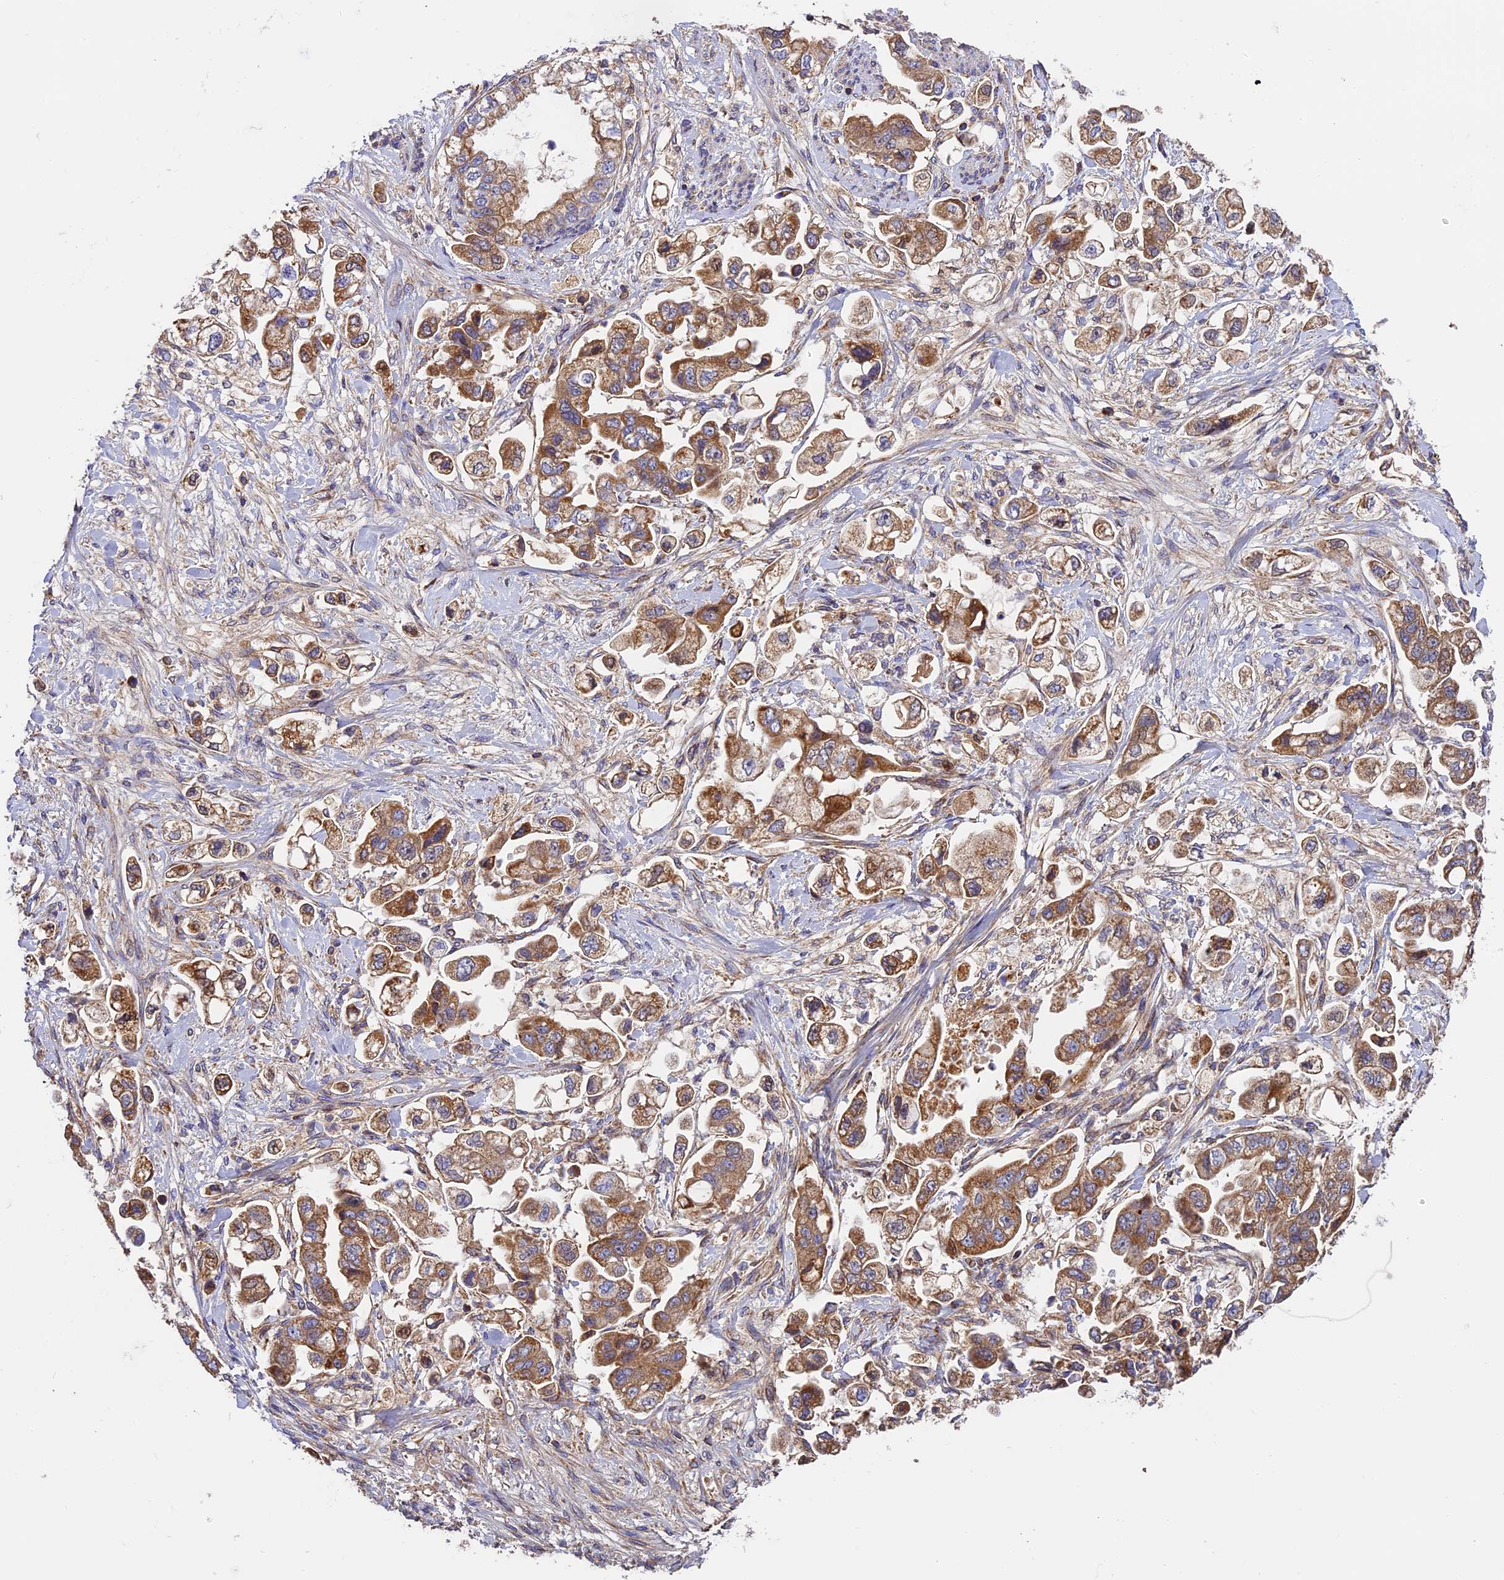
{"staining": {"intensity": "moderate", "quantity": ">75%", "location": "cytoplasmic/membranous"}, "tissue": "stomach cancer", "cell_type": "Tumor cells", "image_type": "cancer", "snomed": [{"axis": "morphology", "description": "Adenocarcinoma, NOS"}, {"axis": "topography", "description": "Stomach"}], "caption": "IHC (DAB (3,3'-diaminobenzidine)) staining of human stomach cancer shows moderate cytoplasmic/membranous protein expression in about >75% of tumor cells.", "gene": "OCEL1", "patient": {"sex": "male", "age": 62}}